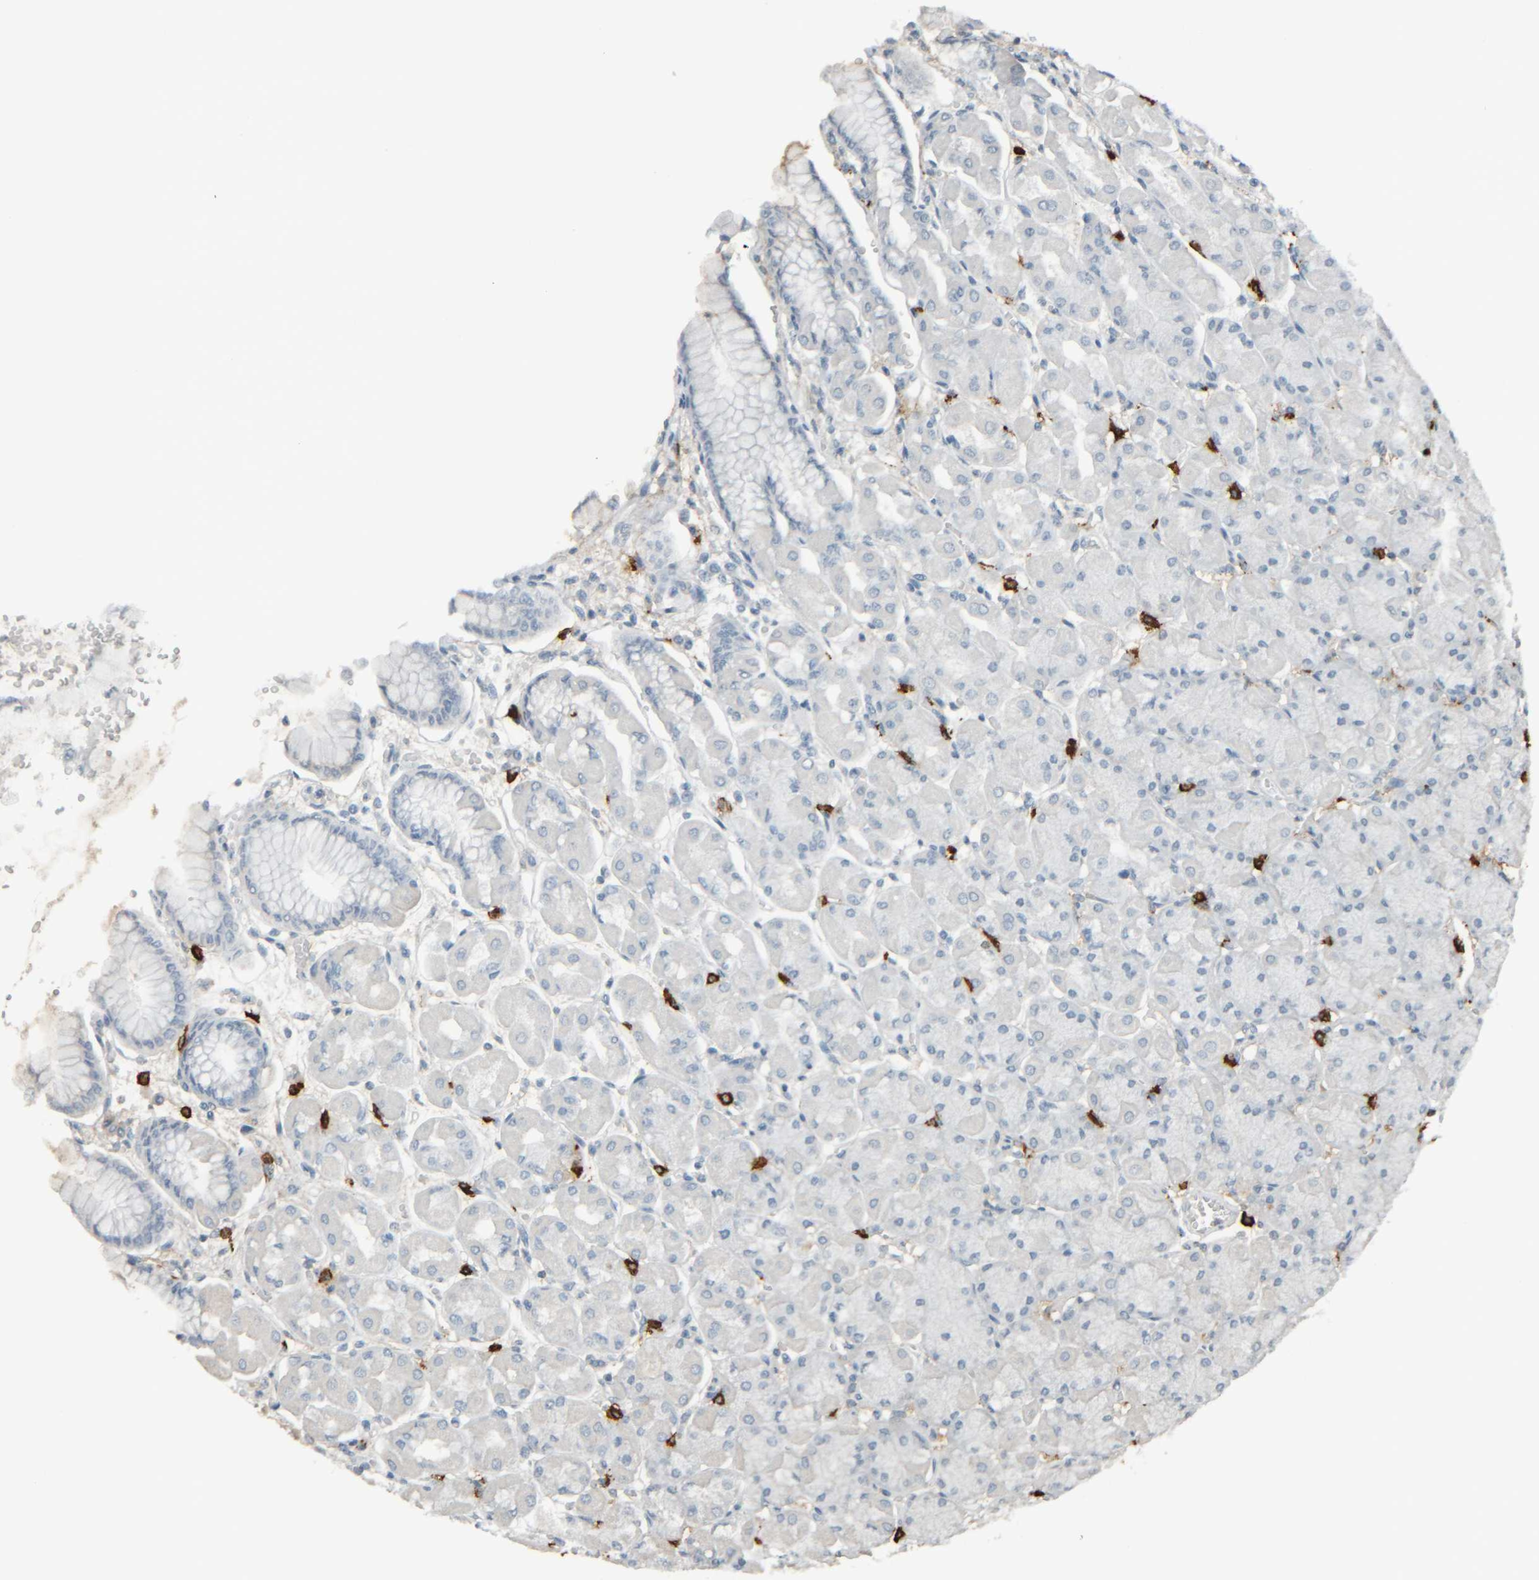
{"staining": {"intensity": "negative", "quantity": "none", "location": "none"}, "tissue": "stomach", "cell_type": "Glandular cells", "image_type": "normal", "snomed": [{"axis": "morphology", "description": "Normal tissue, NOS"}, {"axis": "topography", "description": "Stomach, upper"}], "caption": "The photomicrograph demonstrates no significant expression in glandular cells of stomach.", "gene": "TPSAB1", "patient": {"sex": "female", "age": 56}}